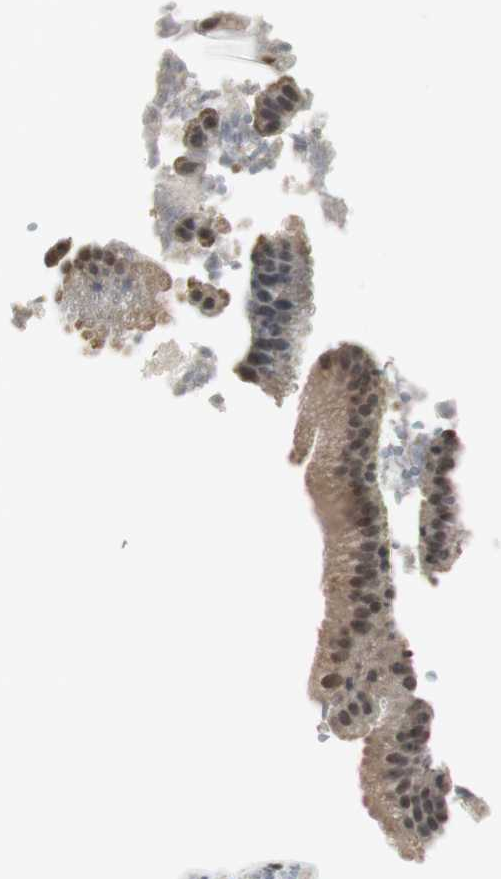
{"staining": {"intensity": "moderate", "quantity": ">75%", "location": "cytoplasmic/membranous,nuclear"}, "tissue": "gallbladder", "cell_type": "Glandular cells", "image_type": "normal", "snomed": [{"axis": "morphology", "description": "Normal tissue, NOS"}, {"axis": "topography", "description": "Gallbladder"}], "caption": "Approximately >75% of glandular cells in unremarkable gallbladder demonstrate moderate cytoplasmic/membranous,nuclear protein positivity as visualized by brown immunohistochemical staining.", "gene": "MPG", "patient": {"sex": "female", "age": 24}}